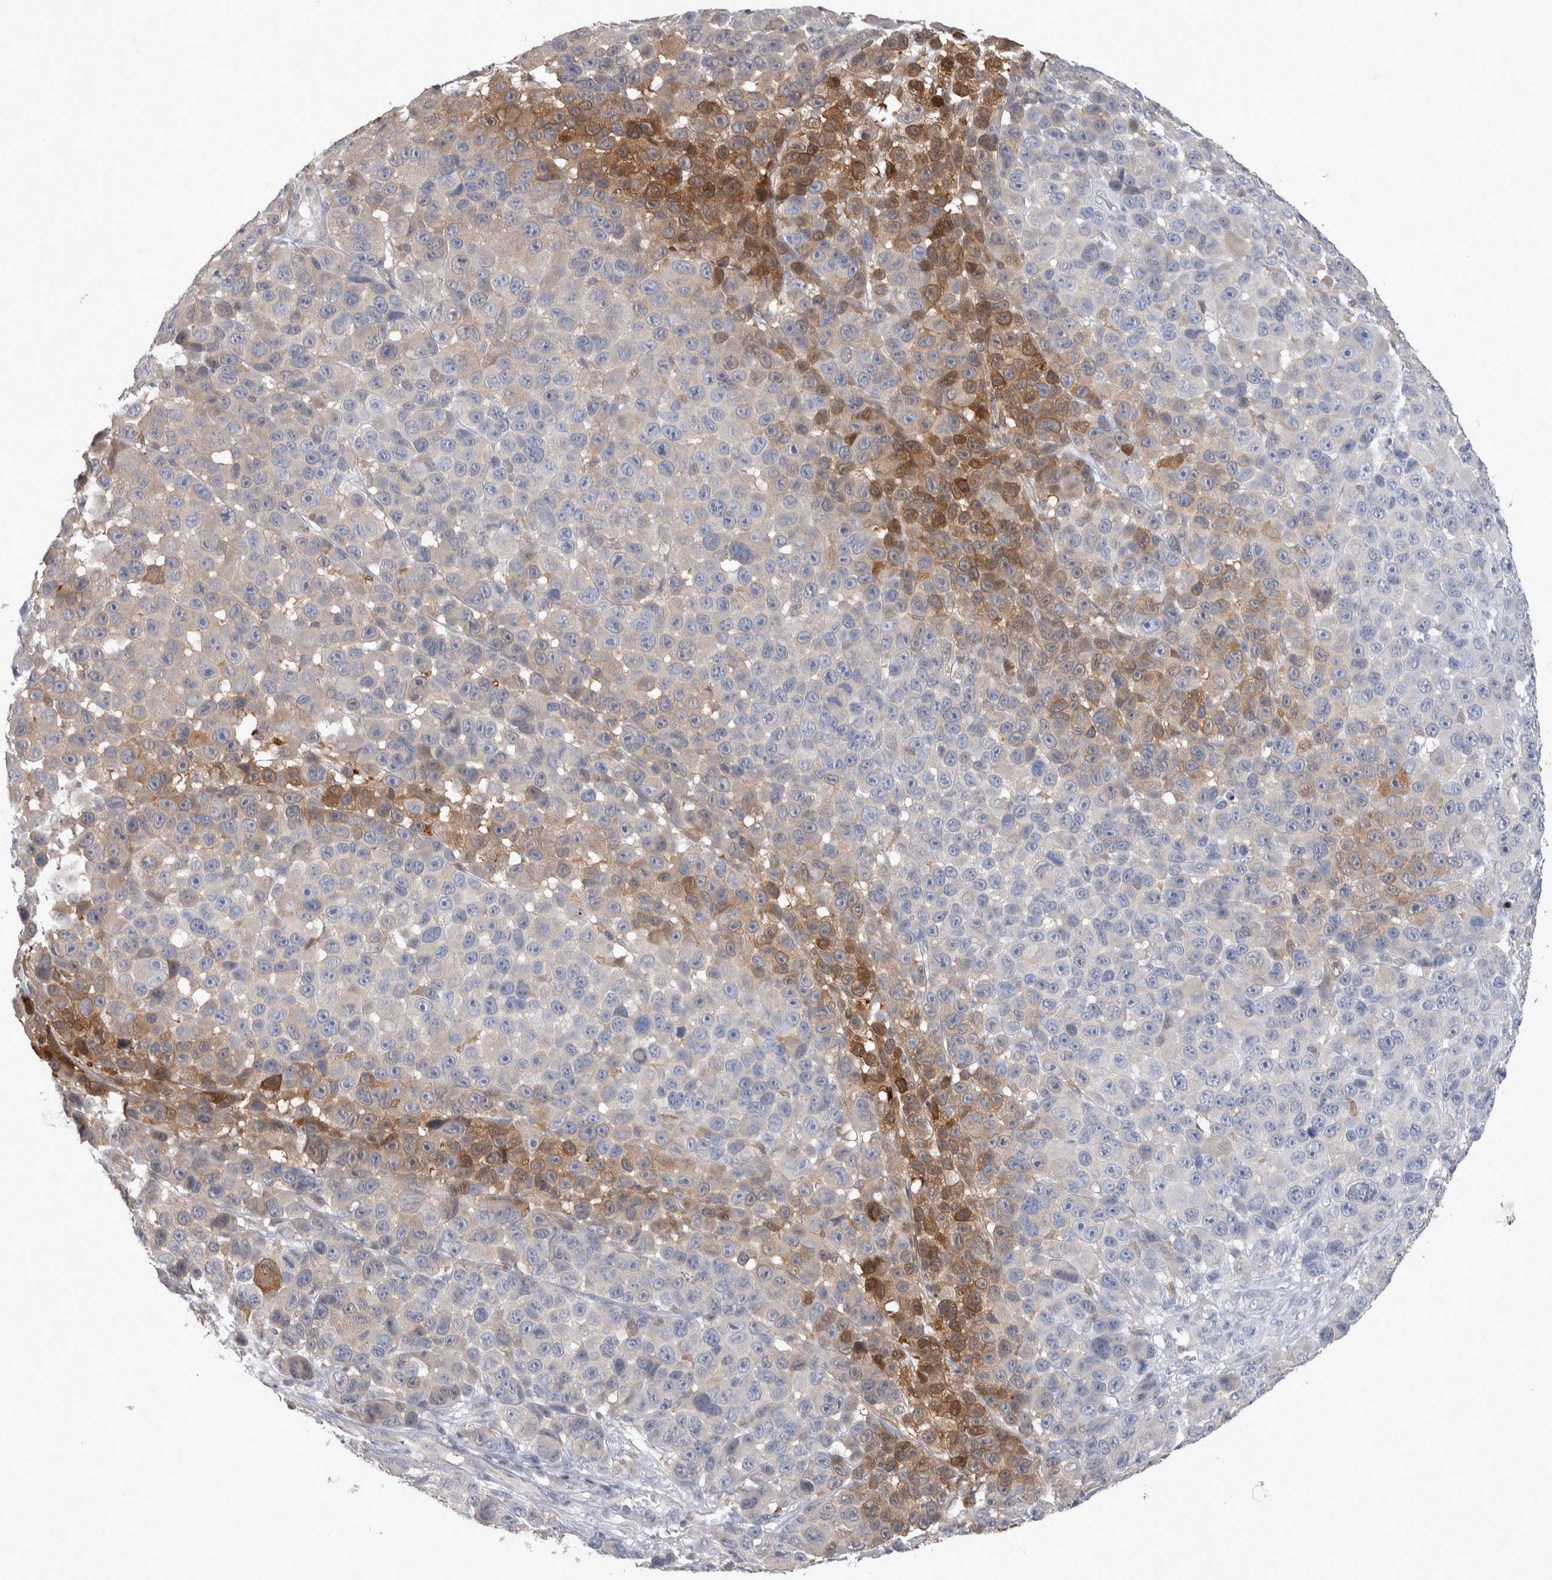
{"staining": {"intensity": "moderate", "quantity": "25%-75%", "location": "cytoplasmic/membranous,nuclear"}, "tissue": "melanoma", "cell_type": "Tumor cells", "image_type": "cancer", "snomed": [{"axis": "morphology", "description": "Malignant melanoma, NOS"}, {"axis": "topography", "description": "Skin"}], "caption": "Protein analysis of malignant melanoma tissue exhibits moderate cytoplasmic/membranous and nuclear expression in approximately 25%-75% of tumor cells.", "gene": "HTATIP2", "patient": {"sex": "male", "age": 53}}